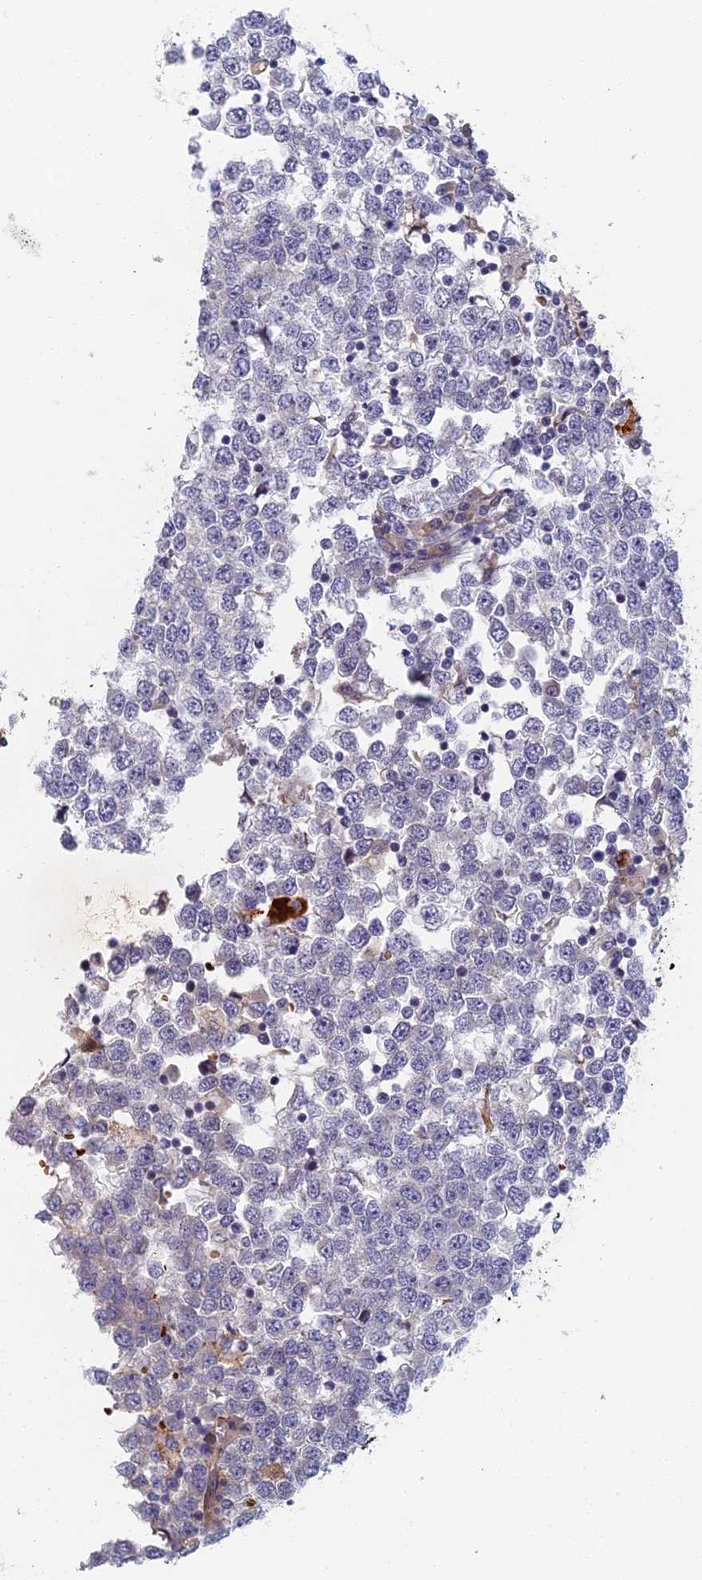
{"staining": {"intensity": "negative", "quantity": "none", "location": "none"}, "tissue": "testis cancer", "cell_type": "Tumor cells", "image_type": "cancer", "snomed": [{"axis": "morphology", "description": "Seminoma, NOS"}, {"axis": "topography", "description": "Testis"}], "caption": "This micrograph is of testis cancer stained with immunohistochemistry (IHC) to label a protein in brown with the nuclei are counter-stained blue. There is no expression in tumor cells. The staining was performed using DAB to visualize the protein expression in brown, while the nuclei were stained in blue with hematoxylin (Magnification: 20x).", "gene": "ABCB10", "patient": {"sex": "male", "age": 65}}